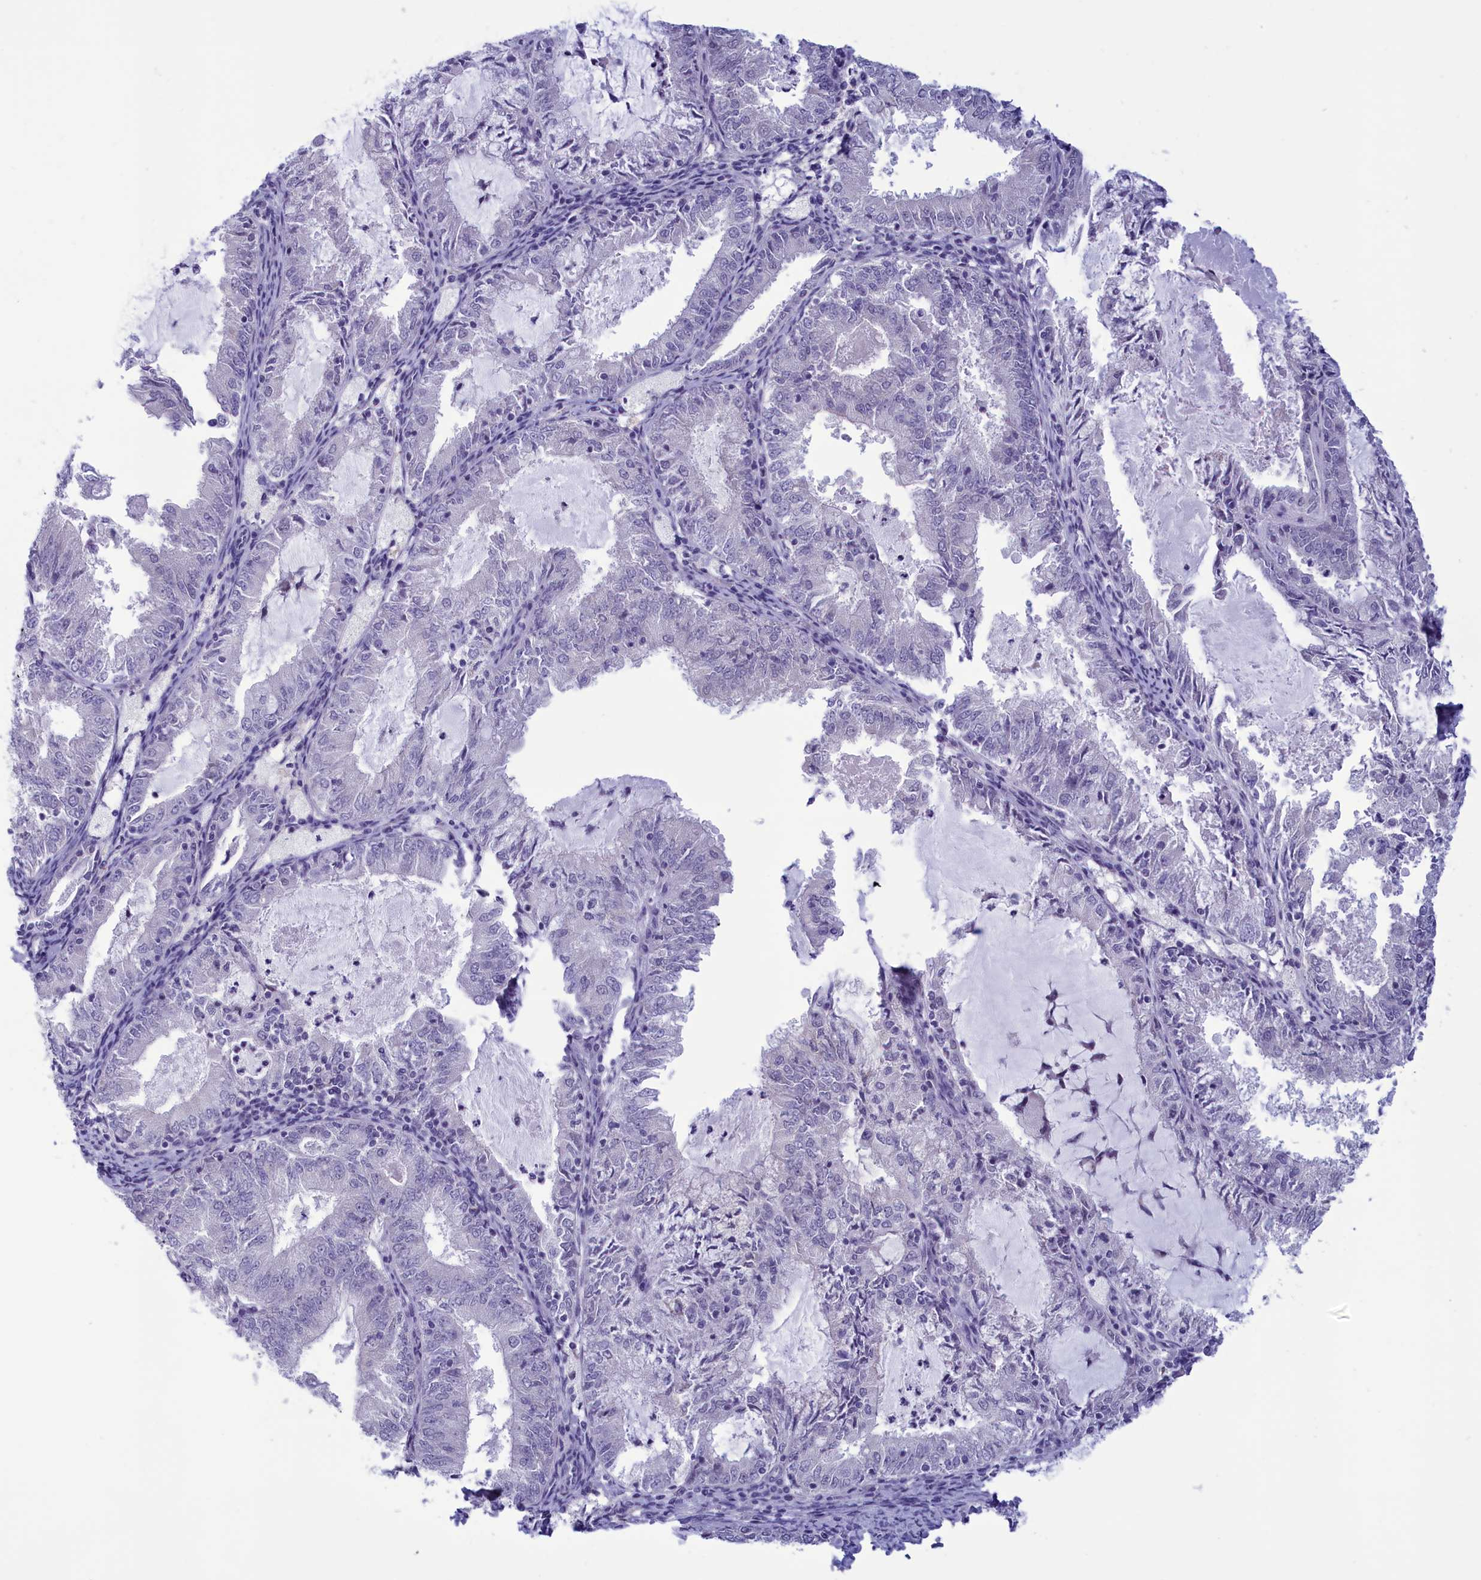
{"staining": {"intensity": "negative", "quantity": "none", "location": "none"}, "tissue": "endometrial cancer", "cell_type": "Tumor cells", "image_type": "cancer", "snomed": [{"axis": "morphology", "description": "Adenocarcinoma, NOS"}, {"axis": "topography", "description": "Endometrium"}], "caption": "An immunohistochemistry (IHC) photomicrograph of endometrial cancer is shown. There is no staining in tumor cells of endometrial cancer. (DAB (3,3'-diaminobenzidine) immunohistochemistry with hematoxylin counter stain).", "gene": "ELOA2", "patient": {"sex": "female", "age": 57}}